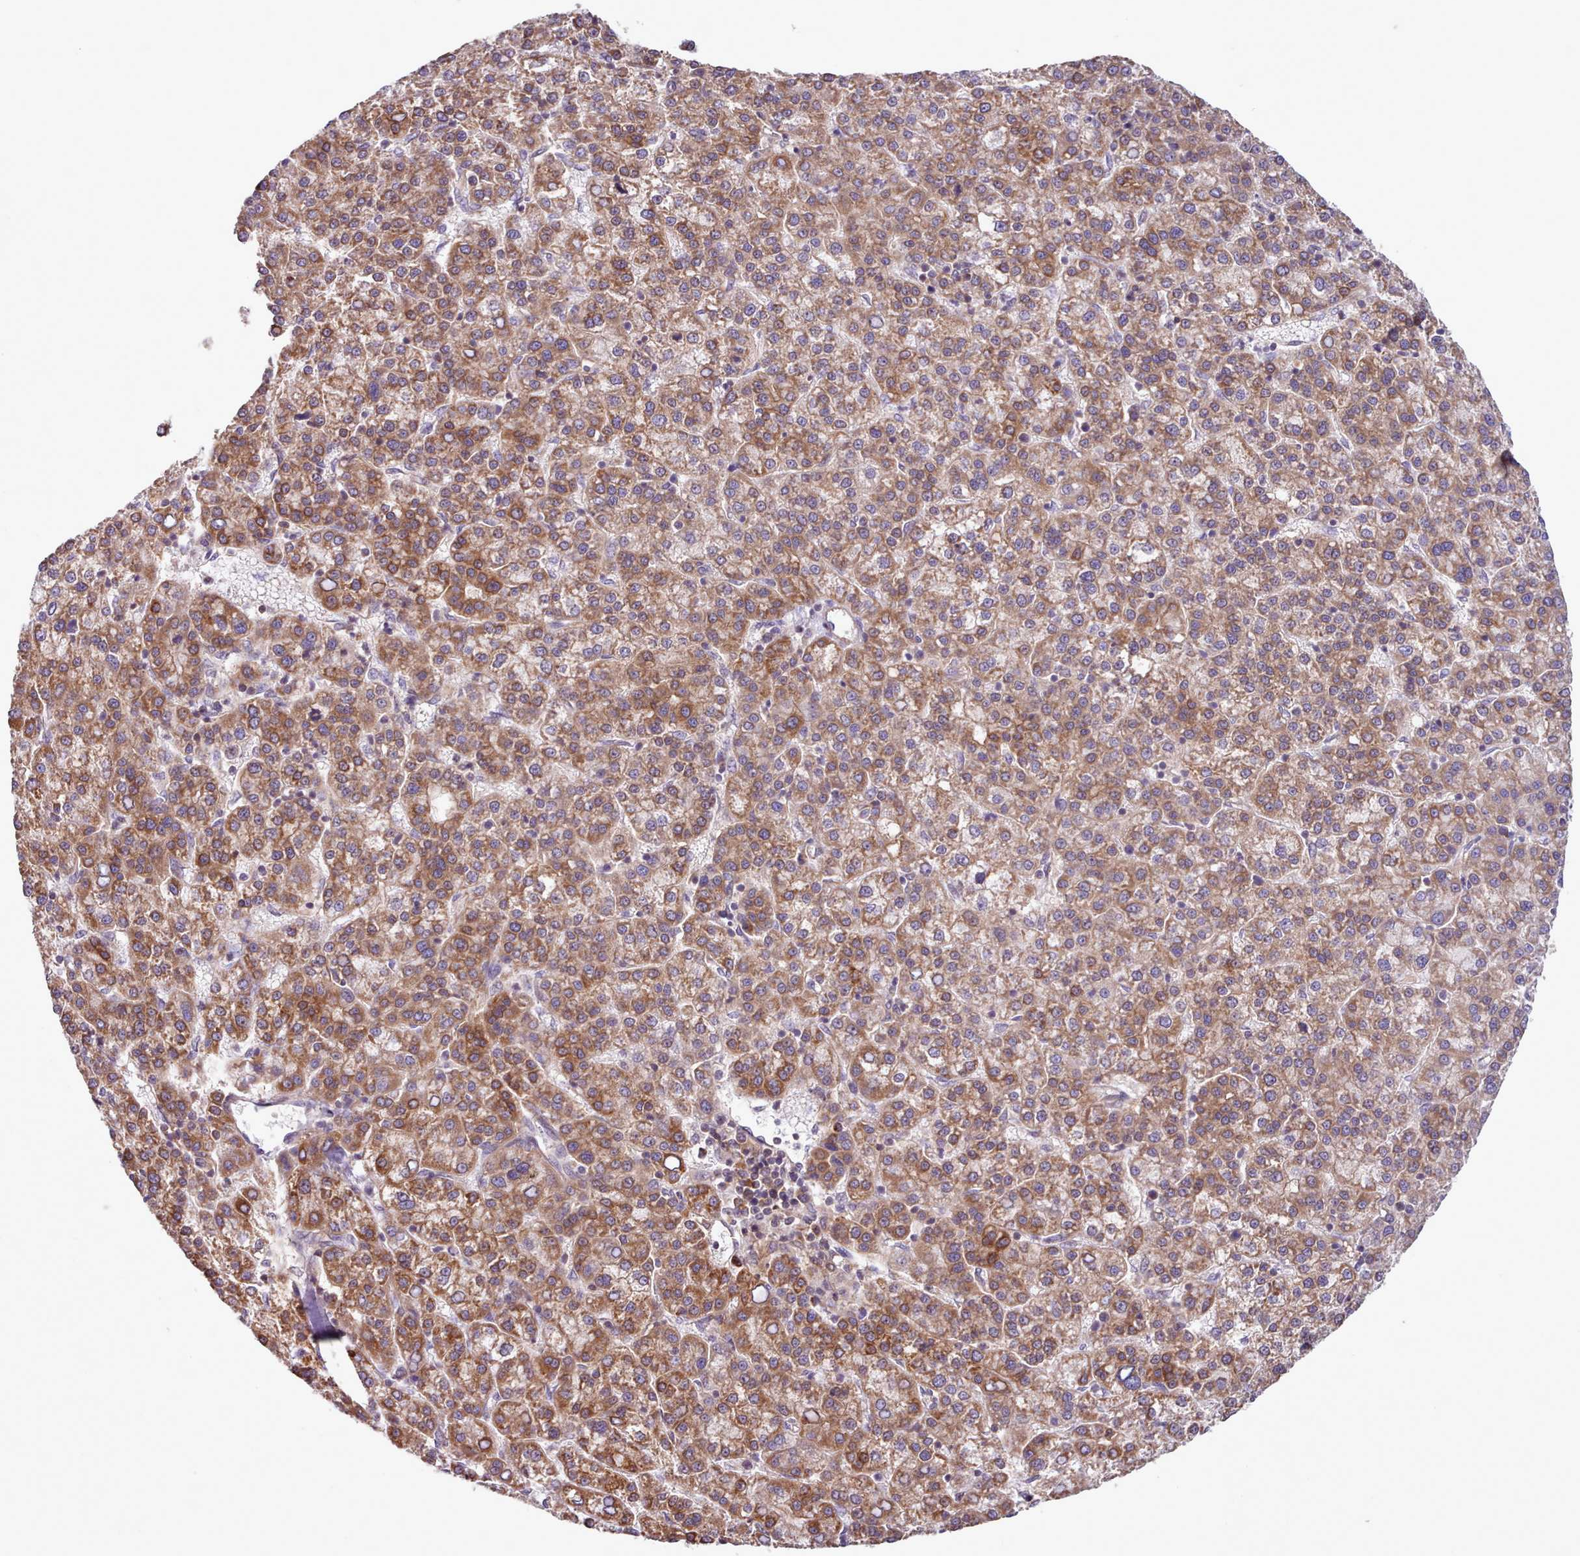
{"staining": {"intensity": "moderate", "quantity": ">75%", "location": "cytoplasmic/membranous"}, "tissue": "liver cancer", "cell_type": "Tumor cells", "image_type": "cancer", "snomed": [{"axis": "morphology", "description": "Carcinoma, Hepatocellular, NOS"}, {"axis": "topography", "description": "Liver"}], "caption": "Immunohistochemical staining of human liver cancer demonstrates medium levels of moderate cytoplasmic/membranous protein expression in approximately >75% of tumor cells. Ihc stains the protein in brown and the nuclei are stained blue.", "gene": "CRYBG1", "patient": {"sex": "female", "age": 58}}